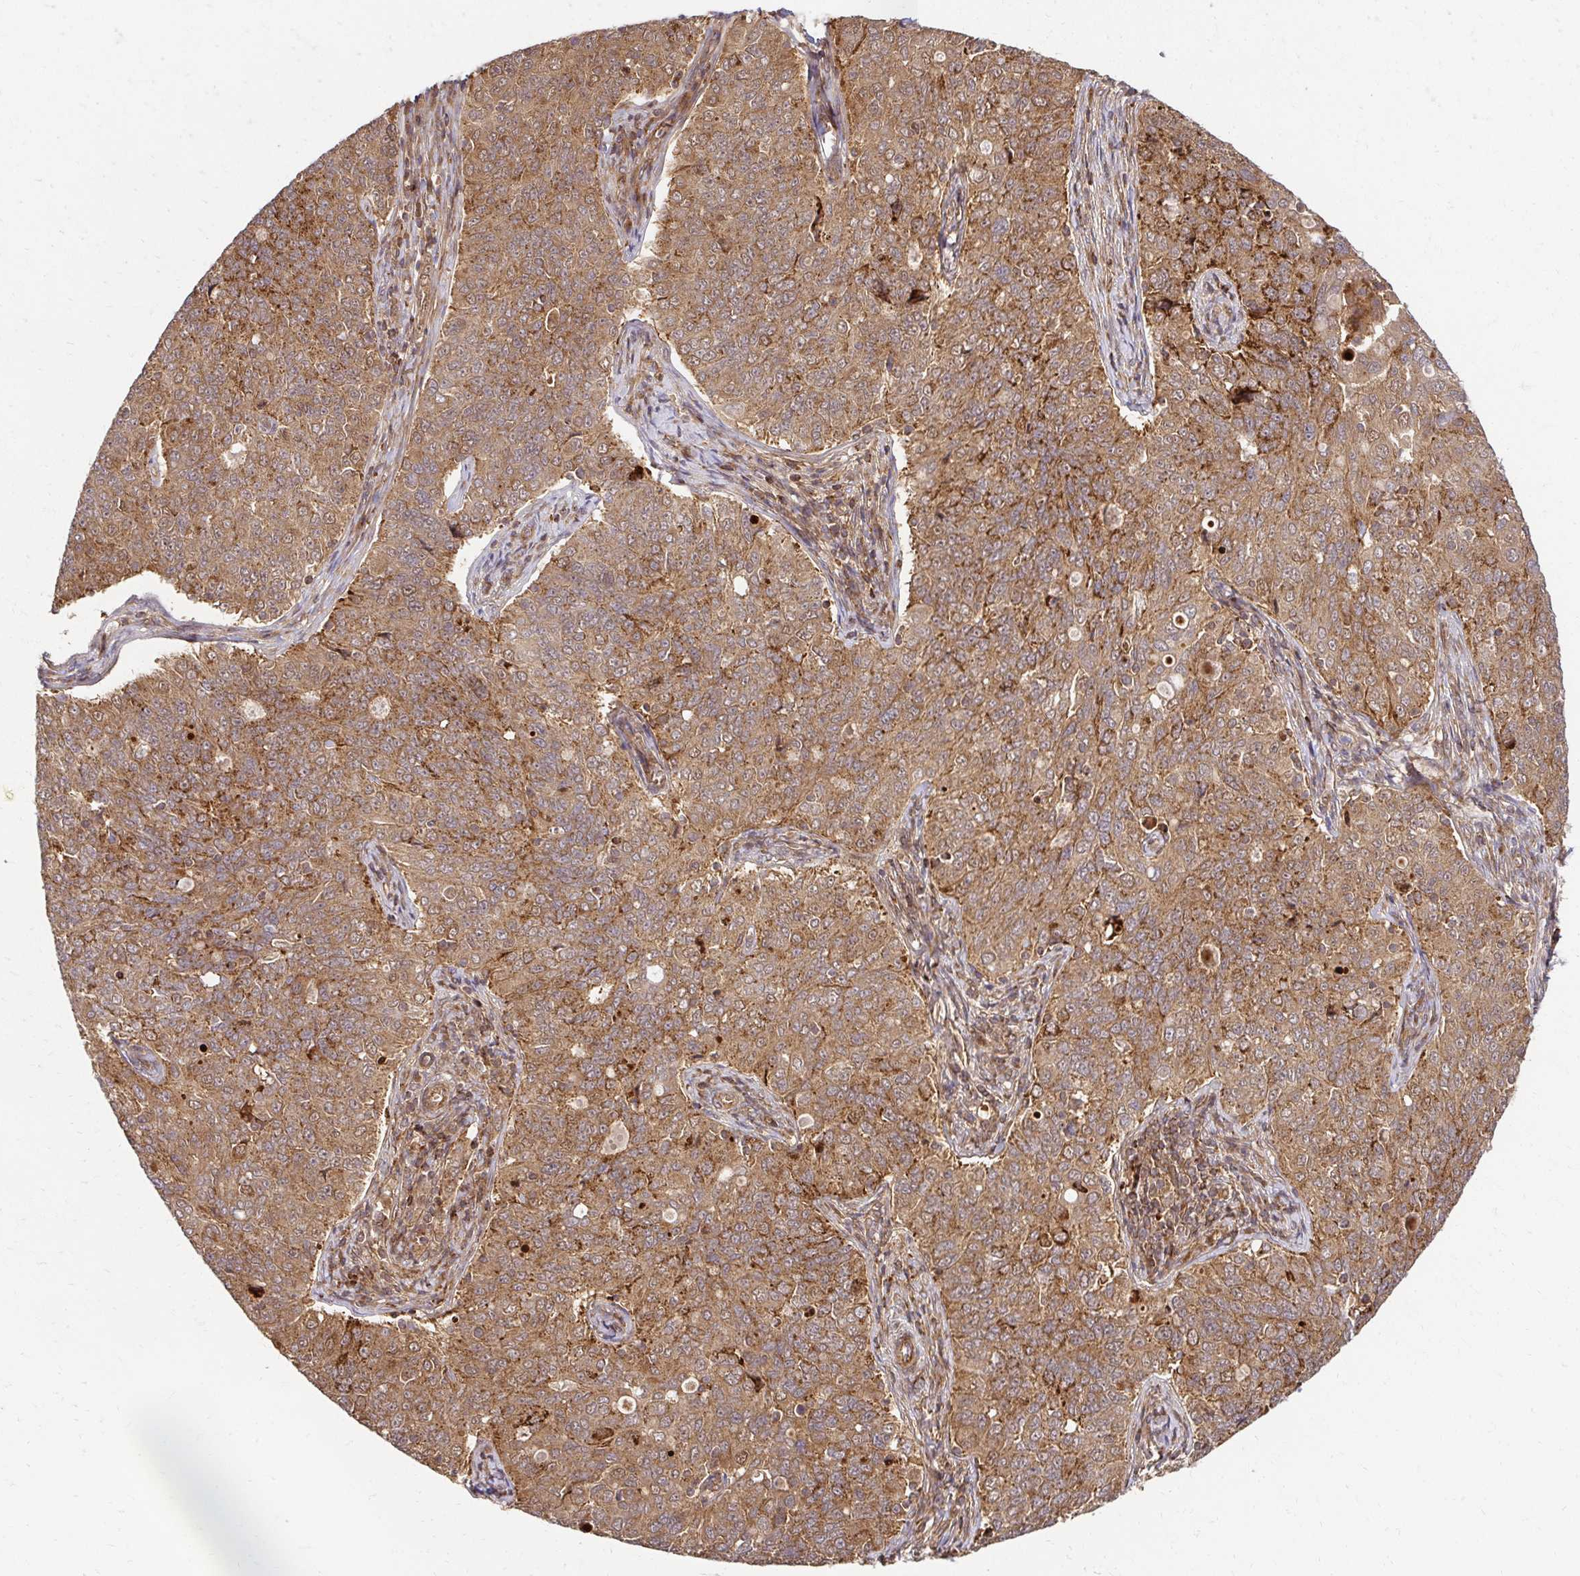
{"staining": {"intensity": "moderate", "quantity": ">75%", "location": "cytoplasmic/membranous"}, "tissue": "endometrial cancer", "cell_type": "Tumor cells", "image_type": "cancer", "snomed": [{"axis": "morphology", "description": "Adenocarcinoma, NOS"}, {"axis": "topography", "description": "Endometrium"}], "caption": "Human endometrial cancer (adenocarcinoma) stained with a brown dye reveals moderate cytoplasmic/membranous positive expression in approximately >75% of tumor cells.", "gene": "PSMA4", "patient": {"sex": "female", "age": 43}}